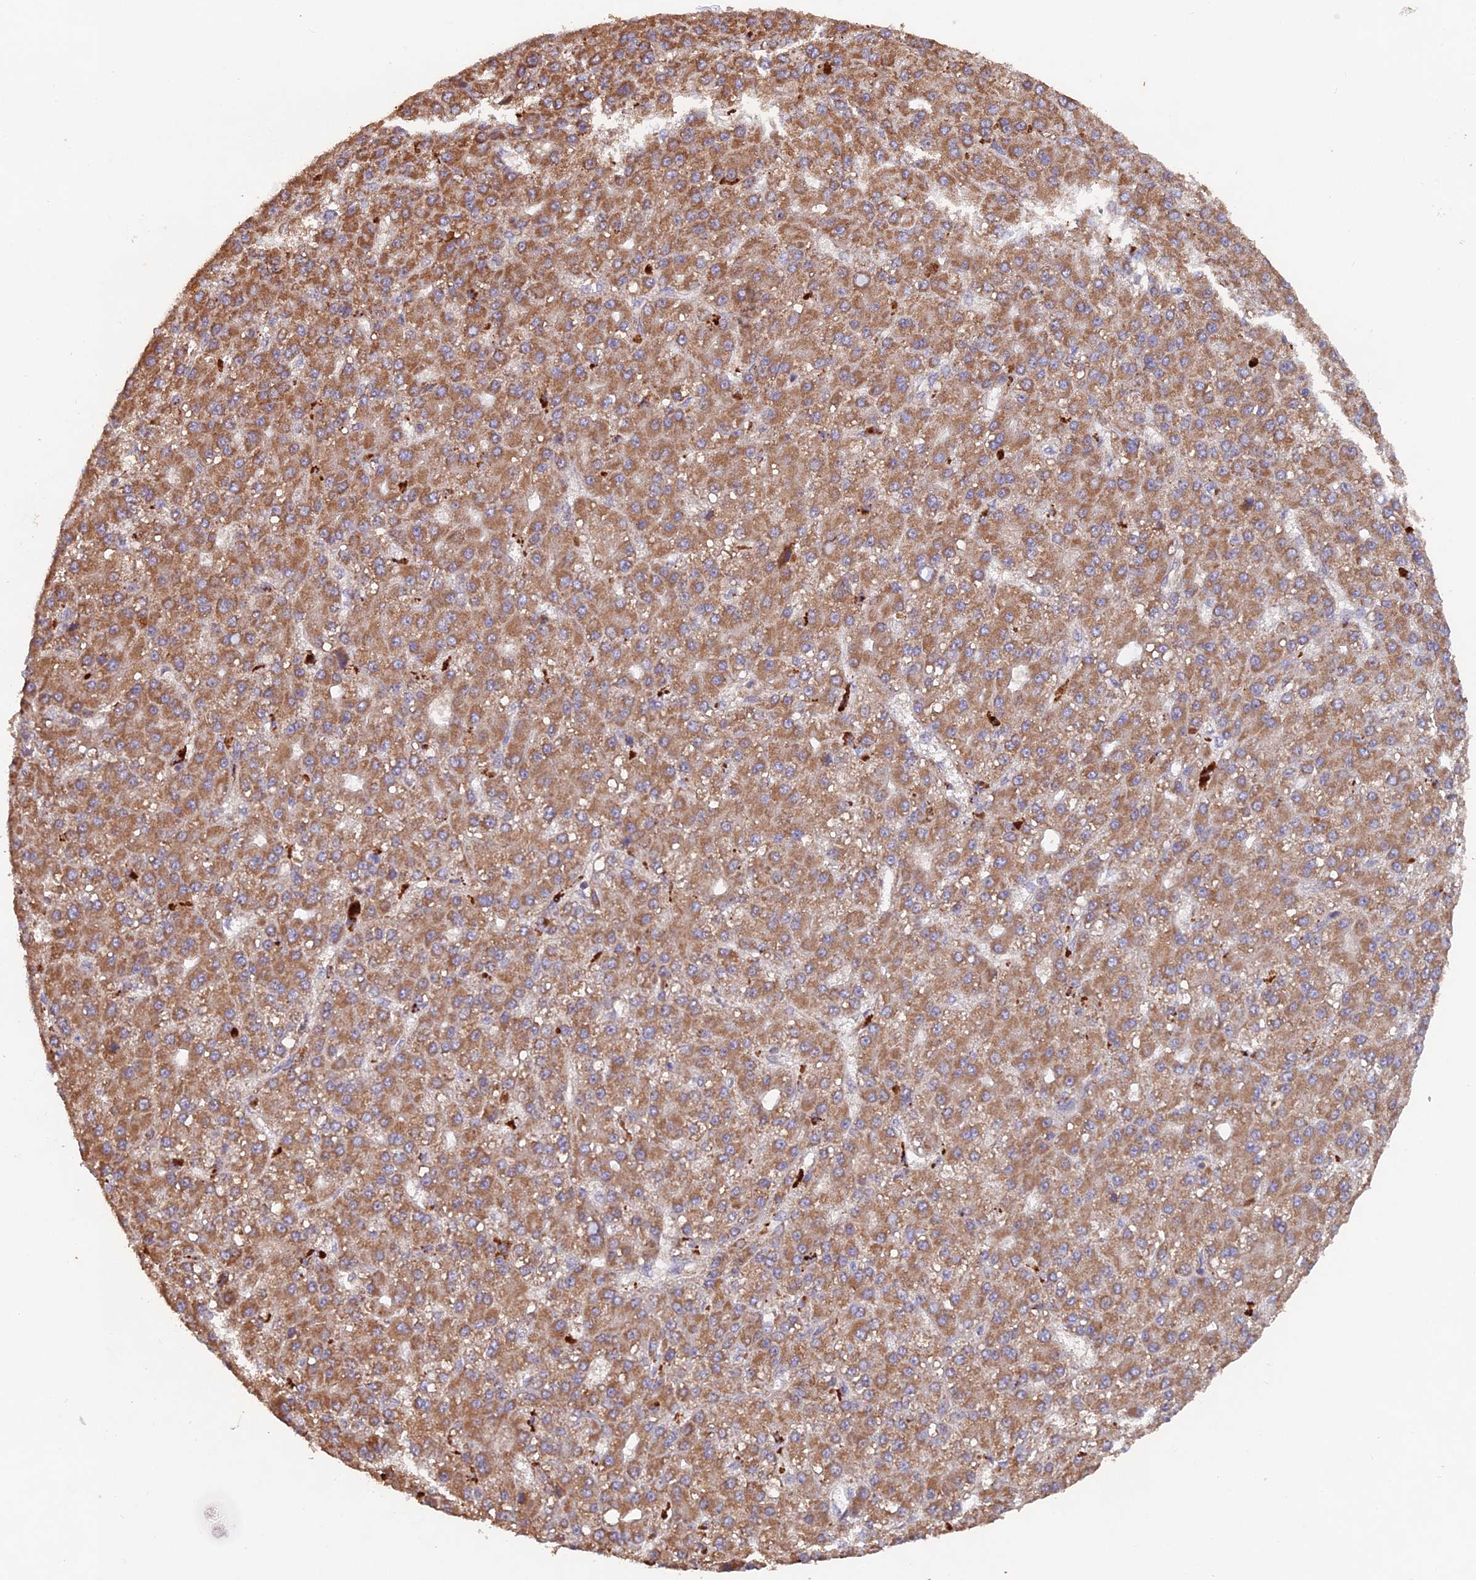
{"staining": {"intensity": "moderate", "quantity": ">75%", "location": "cytoplasmic/membranous"}, "tissue": "liver cancer", "cell_type": "Tumor cells", "image_type": "cancer", "snomed": [{"axis": "morphology", "description": "Carcinoma, Hepatocellular, NOS"}, {"axis": "topography", "description": "Liver"}], "caption": "Immunohistochemical staining of liver cancer (hepatocellular carcinoma) exhibits moderate cytoplasmic/membranous protein staining in about >75% of tumor cells. (Brightfield microscopy of DAB IHC at high magnification).", "gene": "IFT22", "patient": {"sex": "male", "age": 67}}